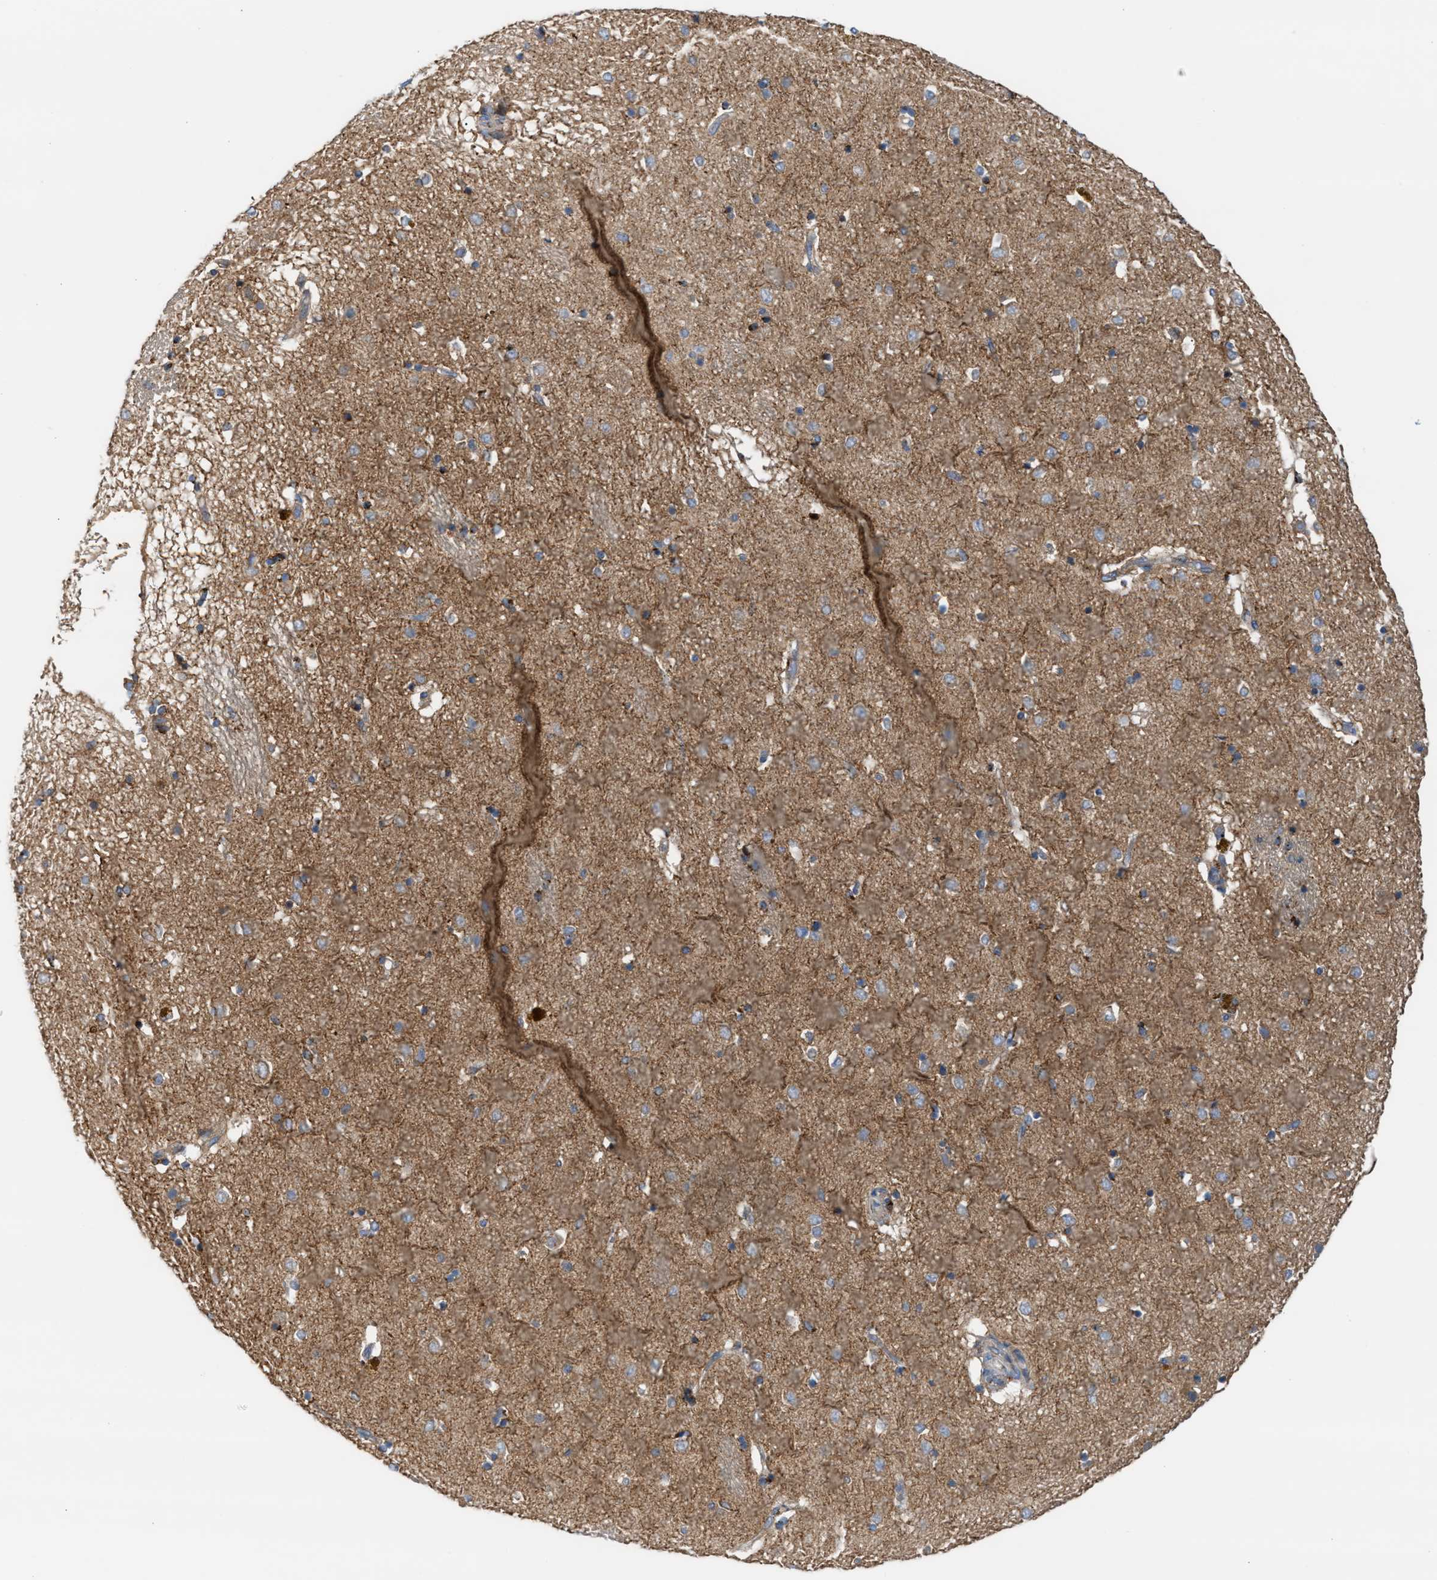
{"staining": {"intensity": "moderate", "quantity": "25%-75%", "location": "cytoplasmic/membranous"}, "tissue": "caudate", "cell_type": "Glial cells", "image_type": "normal", "snomed": [{"axis": "morphology", "description": "Normal tissue, NOS"}, {"axis": "topography", "description": "Lateral ventricle wall"}], "caption": "Approximately 25%-75% of glial cells in normal caudate demonstrate moderate cytoplasmic/membranous protein expression as visualized by brown immunohistochemical staining.", "gene": "TBC1D15", "patient": {"sex": "male", "age": 70}}